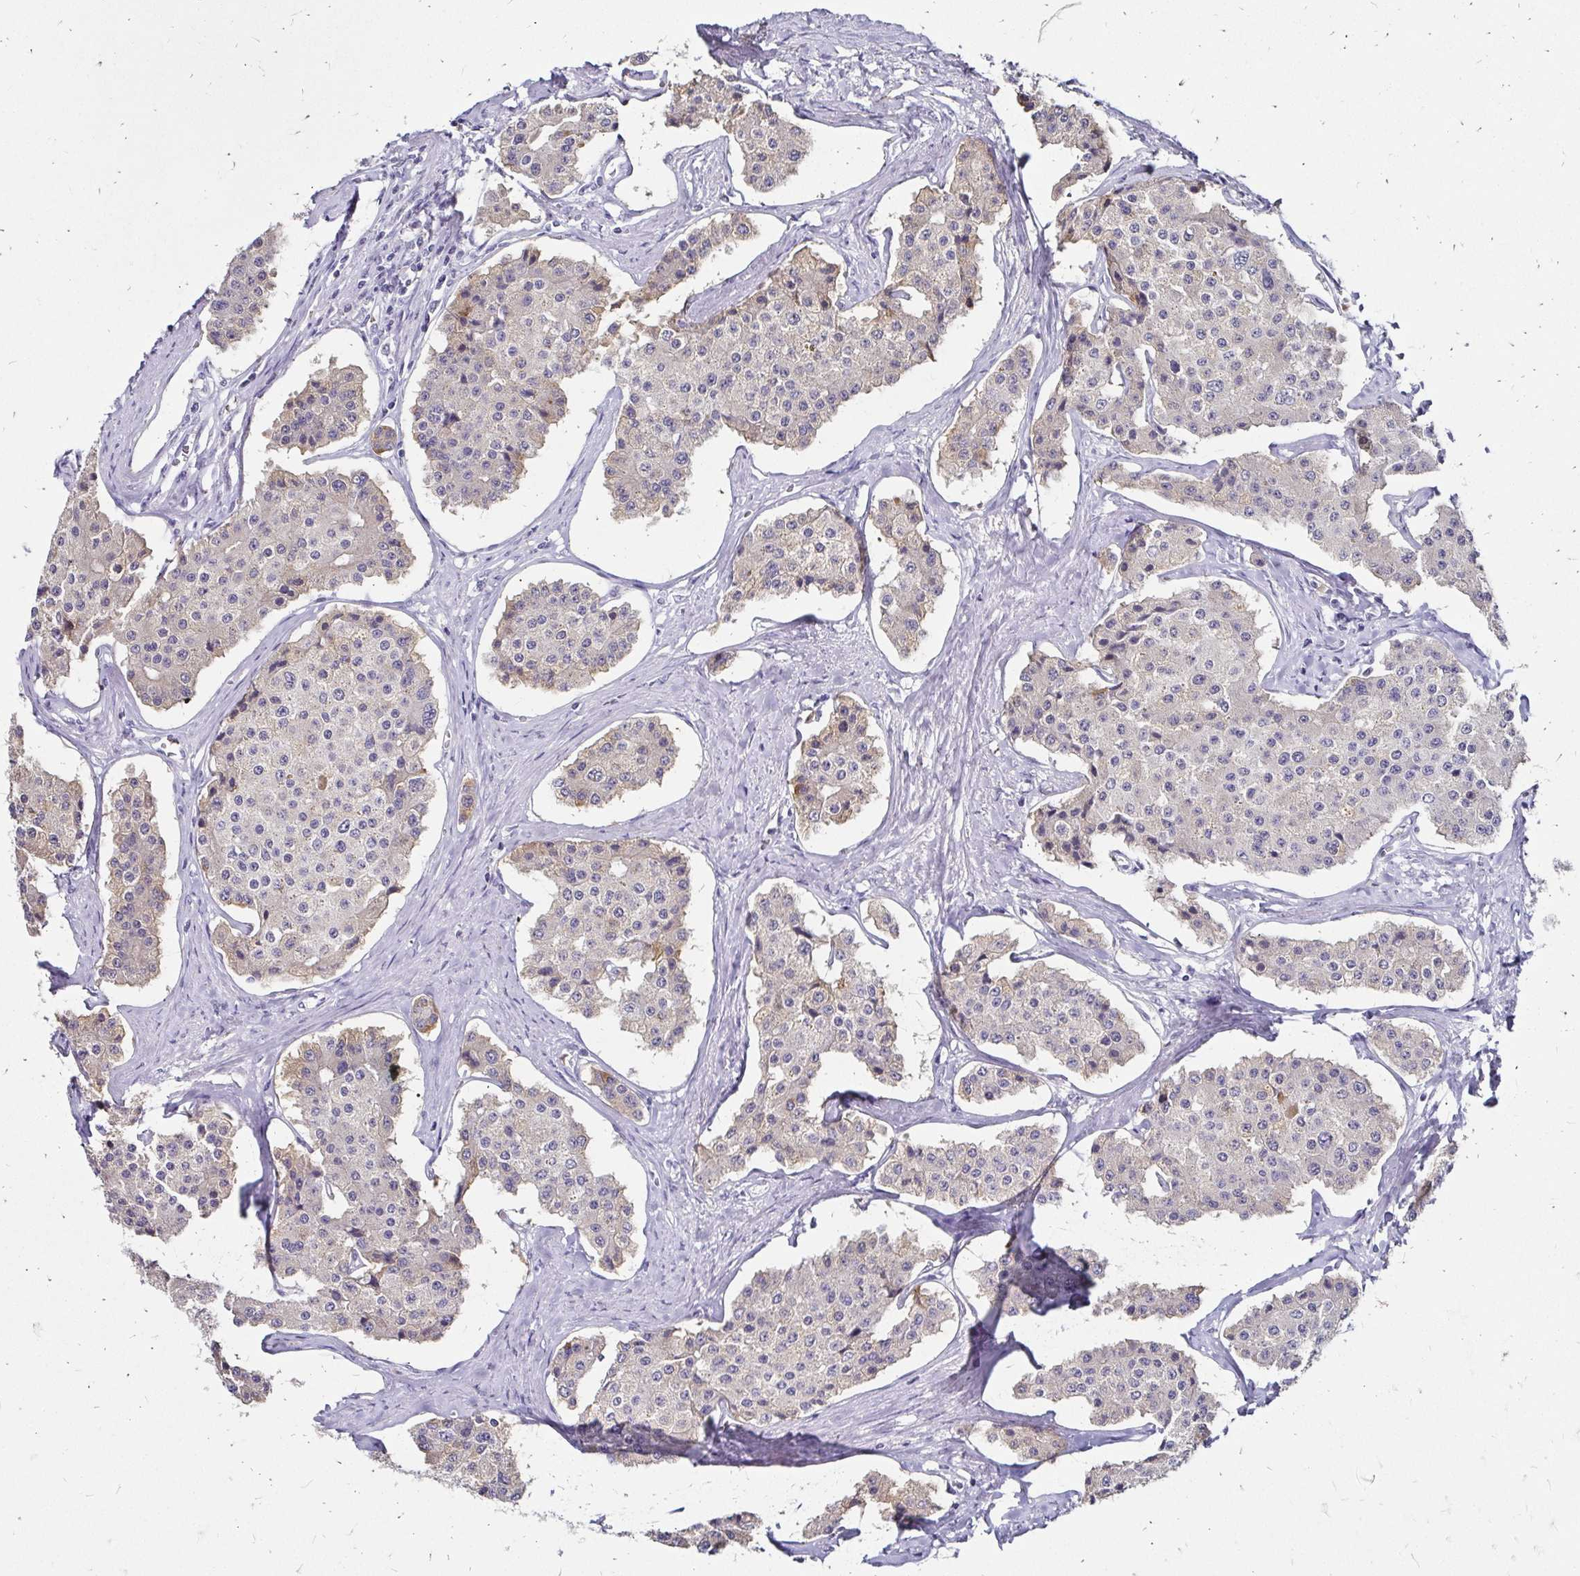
{"staining": {"intensity": "weak", "quantity": "<25%", "location": "cytoplasmic/membranous"}, "tissue": "carcinoid", "cell_type": "Tumor cells", "image_type": "cancer", "snomed": [{"axis": "morphology", "description": "Carcinoid, malignant, NOS"}, {"axis": "topography", "description": "Small intestine"}], "caption": "Histopathology image shows no significant protein staining in tumor cells of carcinoid.", "gene": "SCG3", "patient": {"sex": "female", "age": 65}}